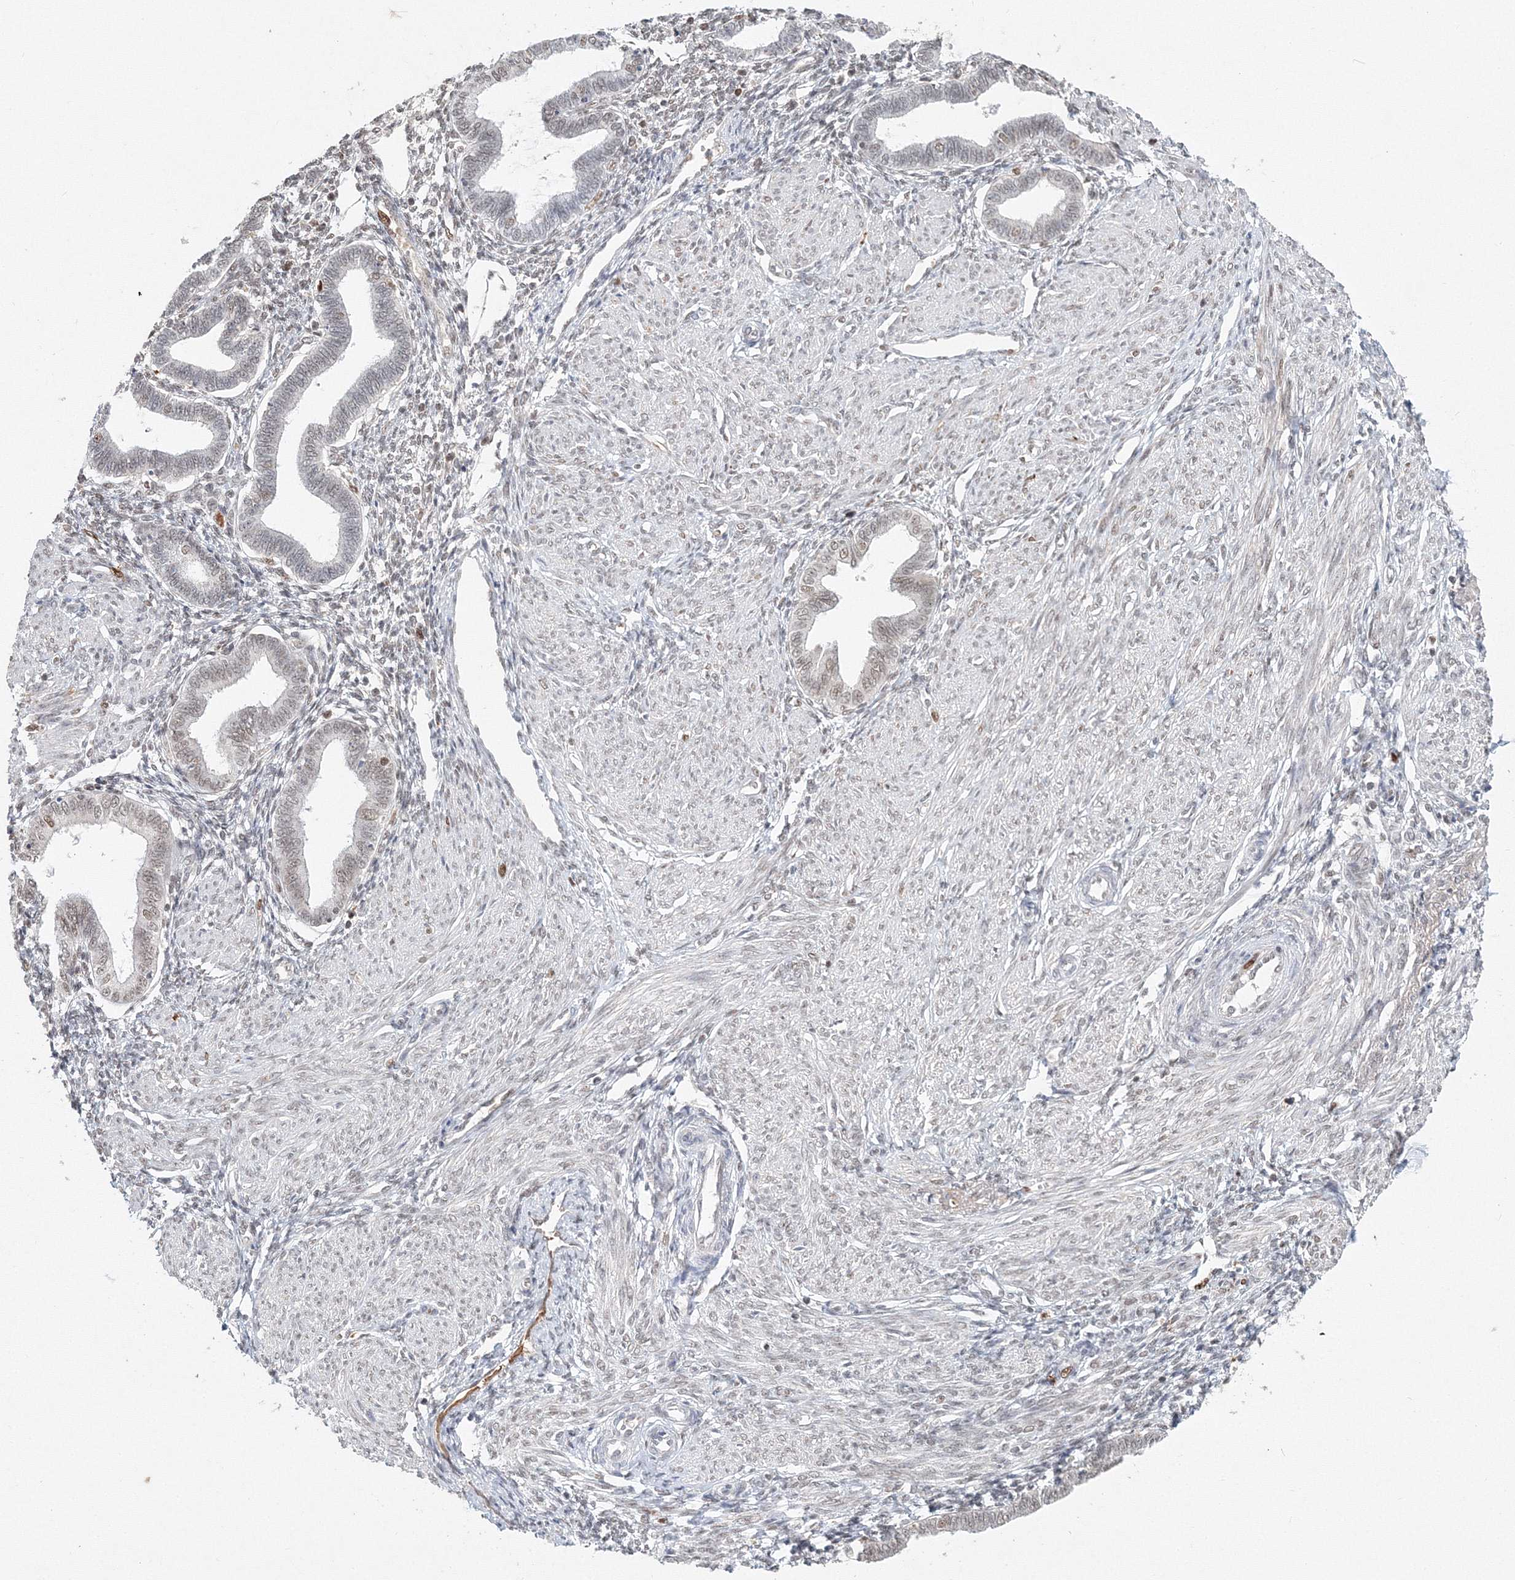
{"staining": {"intensity": "weak", "quantity": "25%-75%", "location": "nuclear"}, "tissue": "endometrium", "cell_type": "Cells in endometrial stroma", "image_type": "normal", "snomed": [{"axis": "morphology", "description": "Normal tissue, NOS"}, {"axis": "topography", "description": "Endometrium"}], "caption": "Protein expression analysis of normal human endometrium reveals weak nuclear positivity in approximately 25%-75% of cells in endometrial stroma. (Brightfield microscopy of DAB IHC at high magnification).", "gene": "IWS1", "patient": {"sex": "female", "age": 53}}